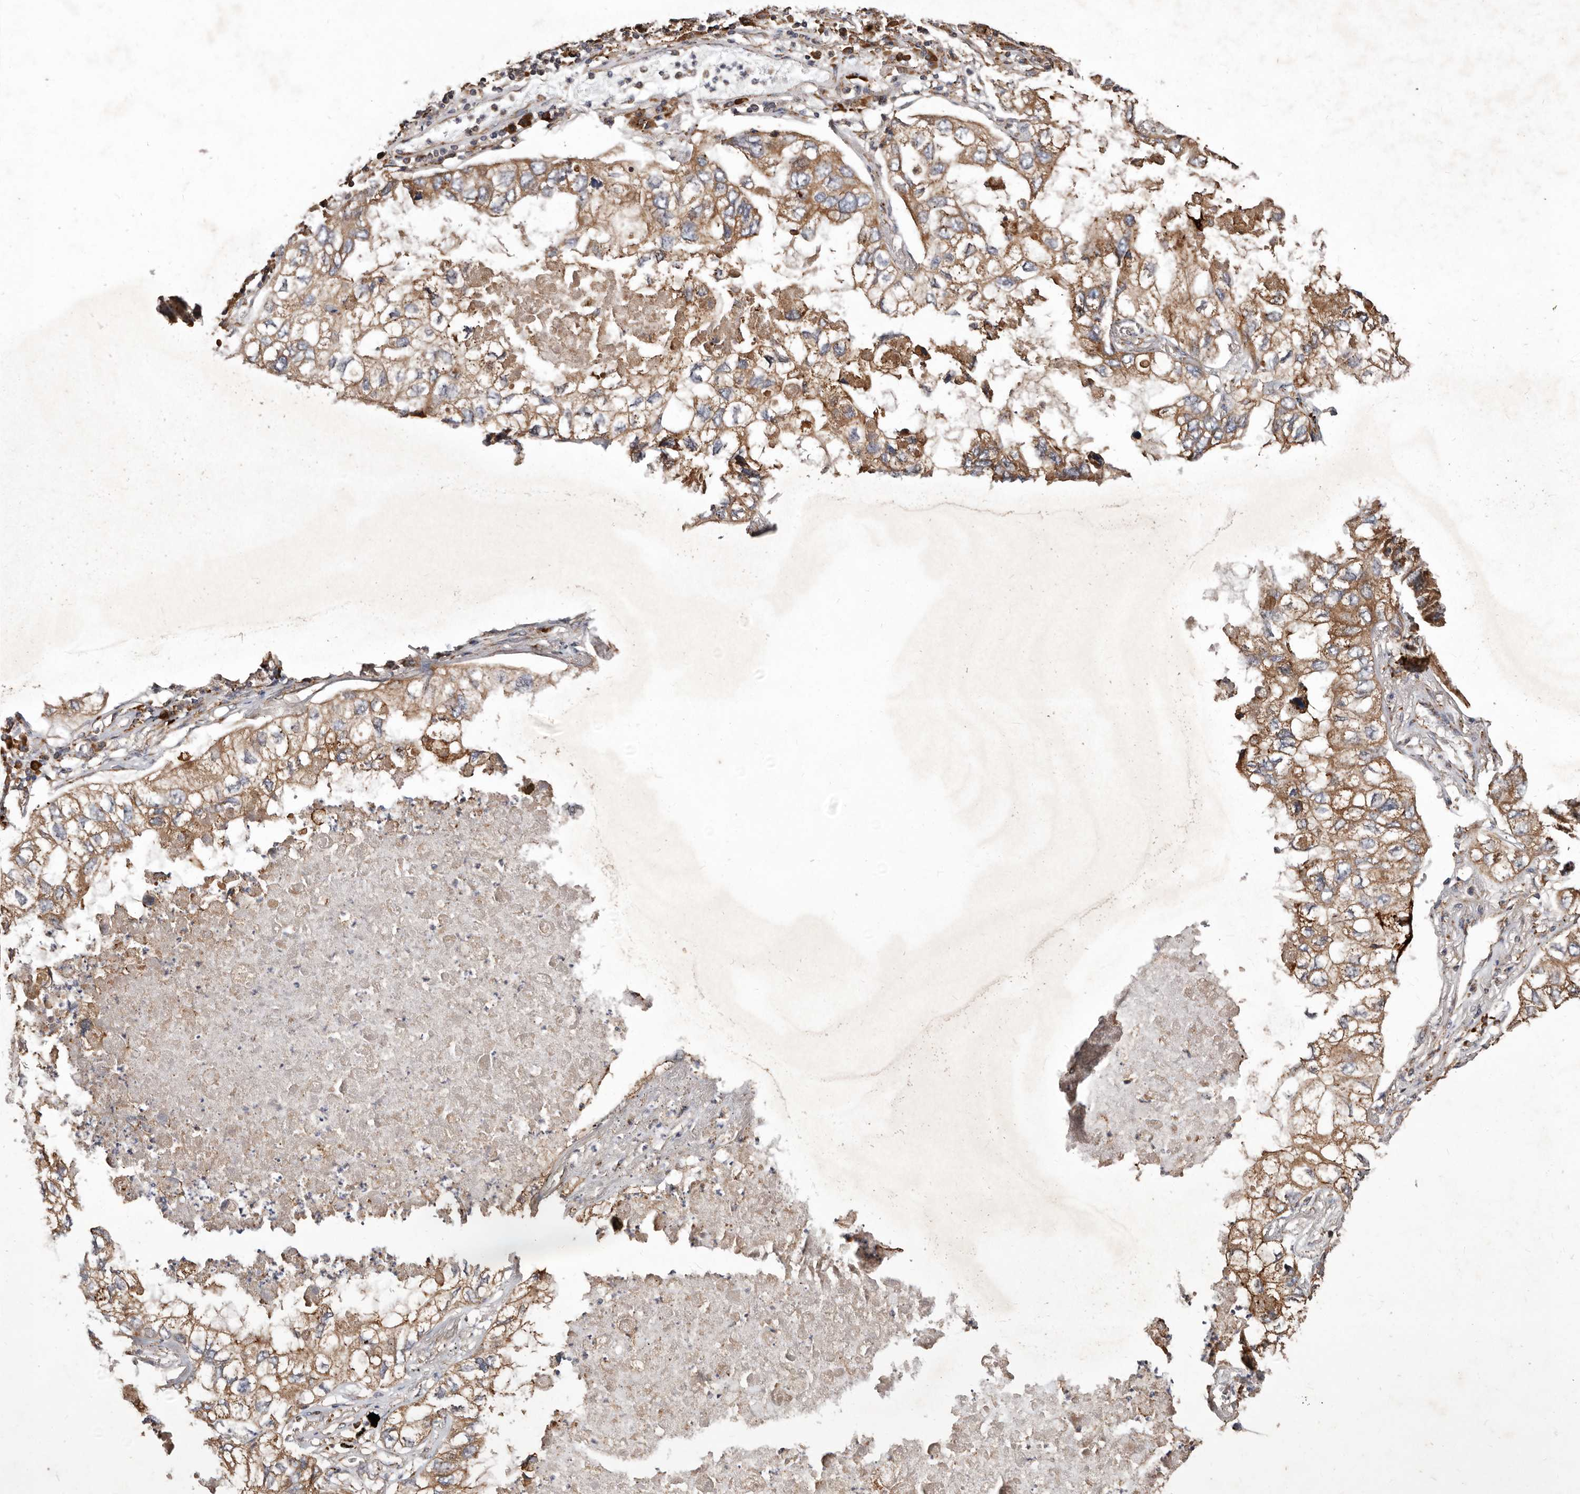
{"staining": {"intensity": "moderate", "quantity": ">75%", "location": "cytoplasmic/membranous"}, "tissue": "lung cancer", "cell_type": "Tumor cells", "image_type": "cancer", "snomed": [{"axis": "morphology", "description": "Adenocarcinoma, NOS"}, {"axis": "topography", "description": "Lung"}], "caption": "An immunohistochemistry image of neoplastic tissue is shown. Protein staining in brown shows moderate cytoplasmic/membranous positivity in adenocarcinoma (lung) within tumor cells. (DAB (3,3'-diaminobenzidine) = brown stain, brightfield microscopy at high magnification).", "gene": "STEAP2", "patient": {"sex": "male", "age": 65}}